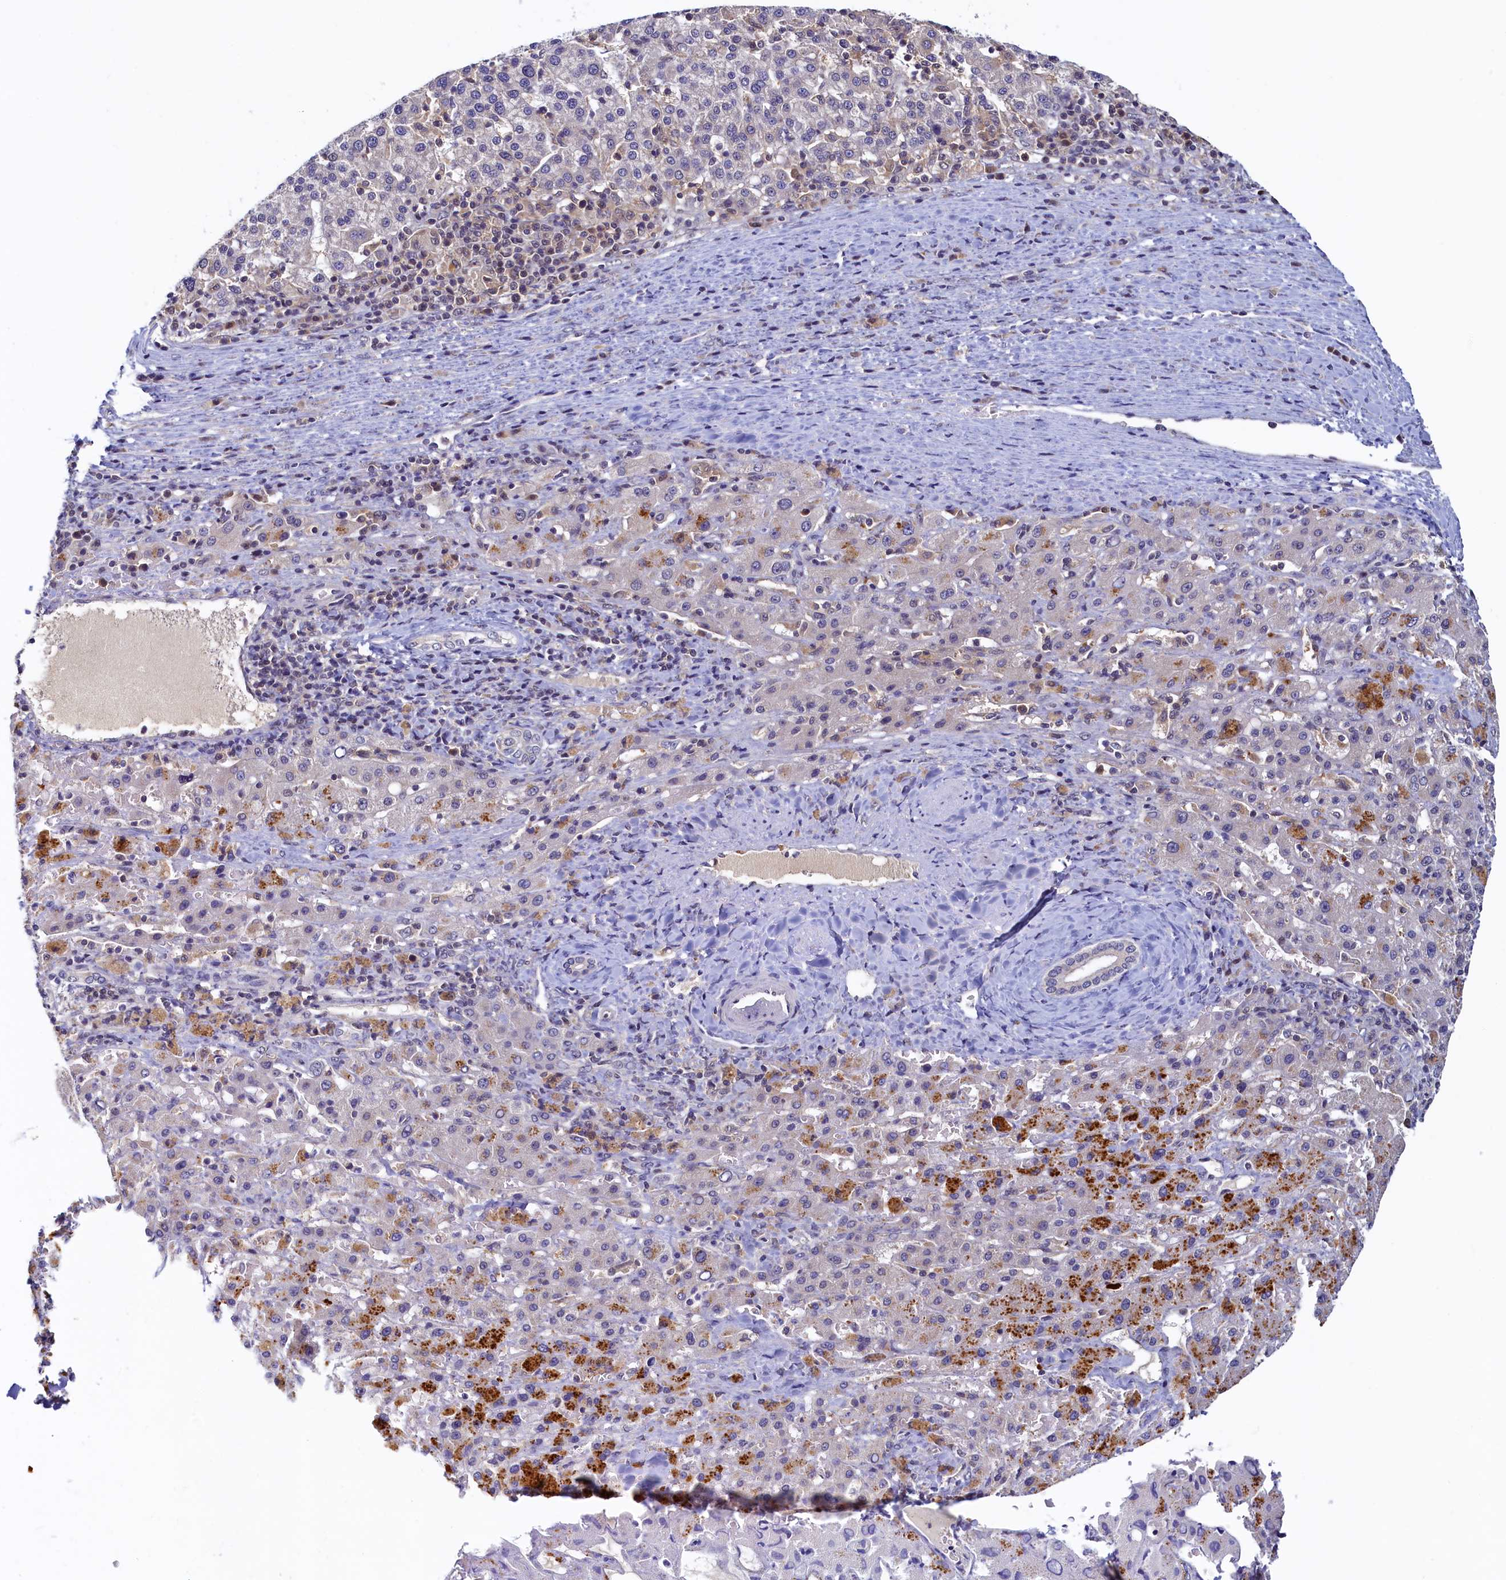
{"staining": {"intensity": "negative", "quantity": "none", "location": "none"}, "tissue": "liver cancer", "cell_type": "Tumor cells", "image_type": "cancer", "snomed": [{"axis": "morphology", "description": "Carcinoma, Hepatocellular, NOS"}, {"axis": "topography", "description": "Liver"}], "caption": "Immunohistochemistry (IHC) image of liver cancer stained for a protein (brown), which shows no staining in tumor cells. Nuclei are stained in blue.", "gene": "PAAF1", "patient": {"sex": "female", "age": 58}}